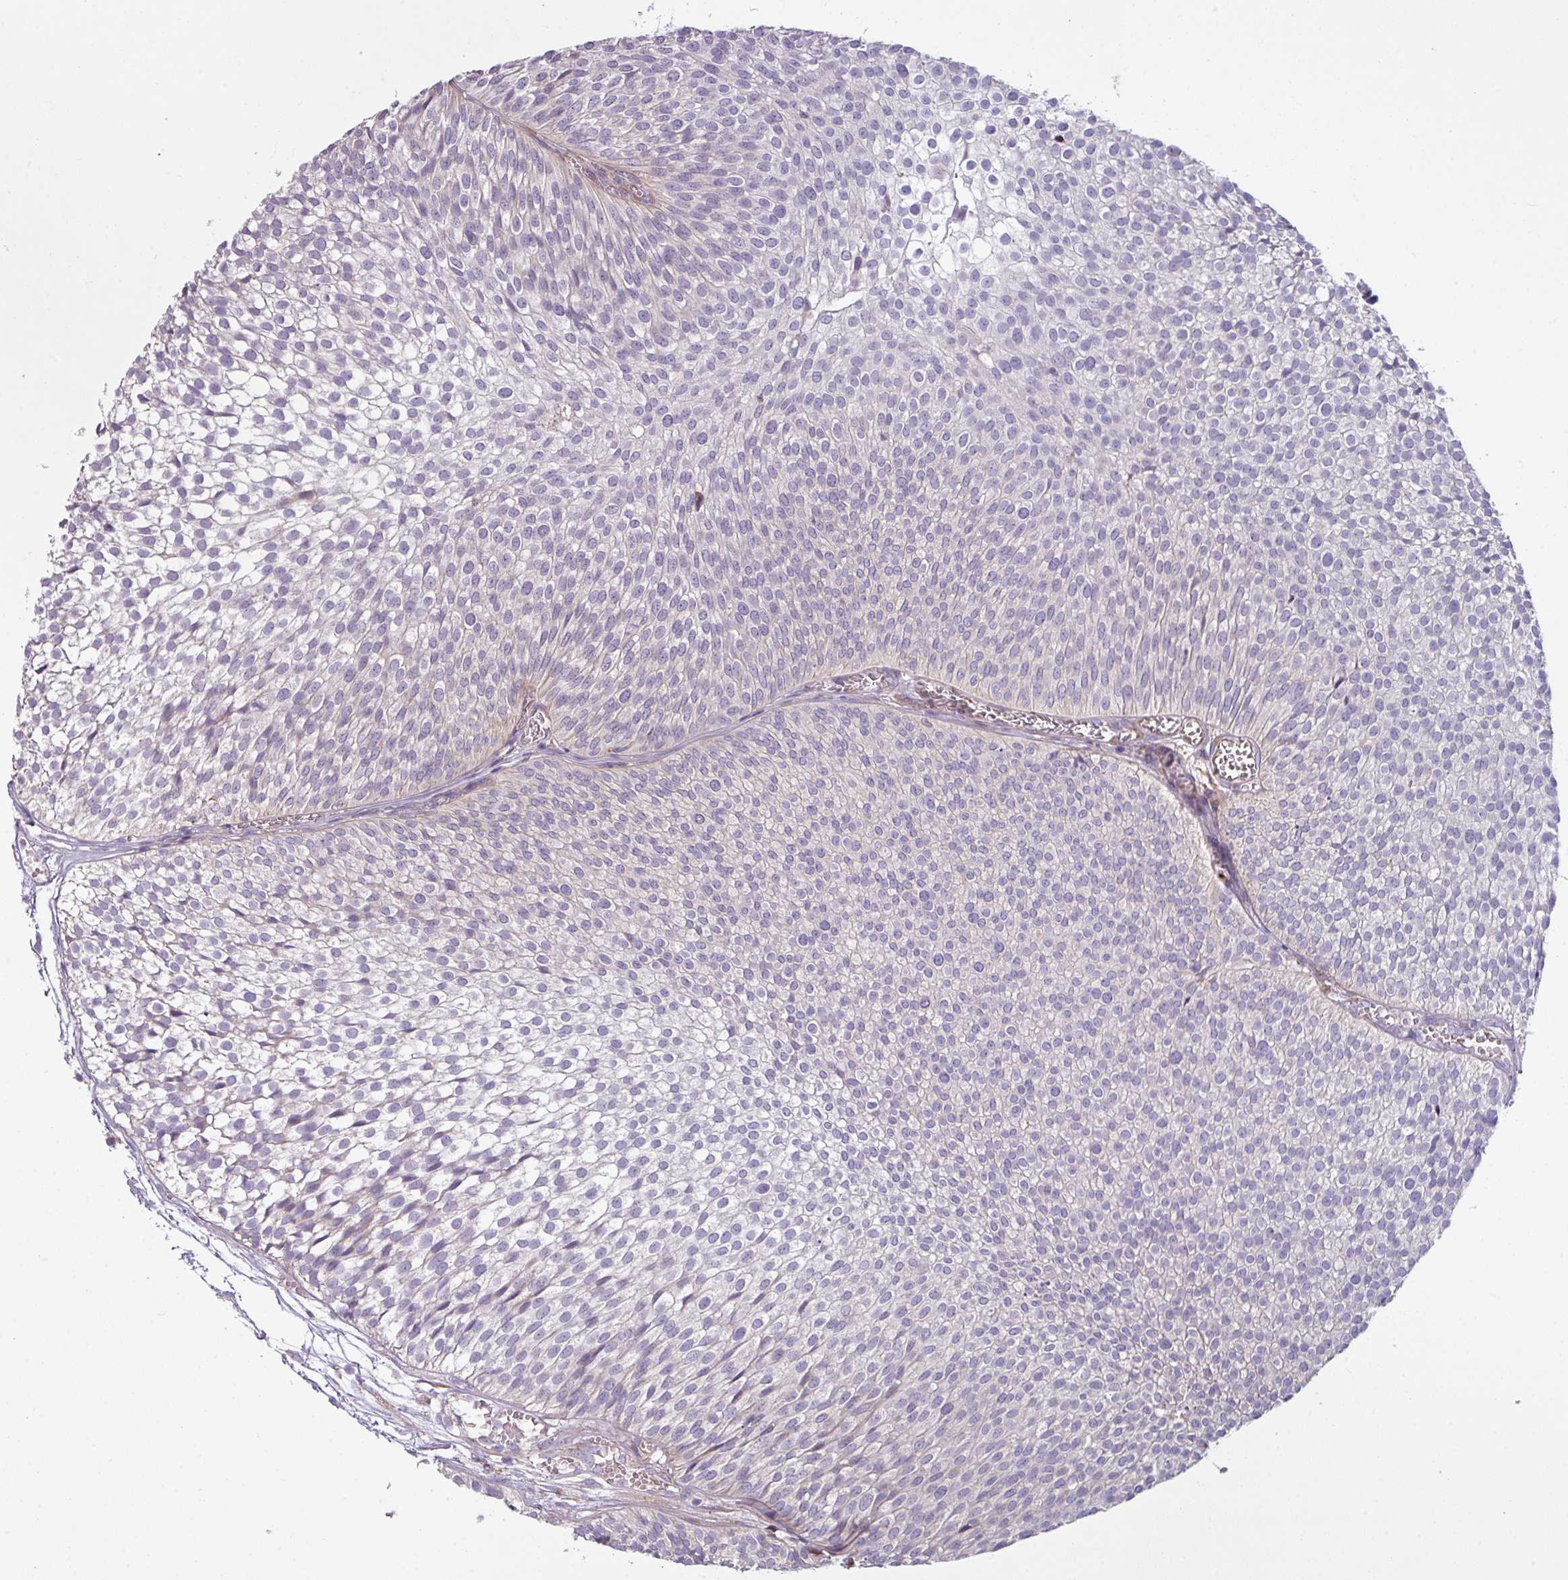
{"staining": {"intensity": "negative", "quantity": "none", "location": "none"}, "tissue": "urothelial cancer", "cell_type": "Tumor cells", "image_type": "cancer", "snomed": [{"axis": "morphology", "description": "Urothelial carcinoma, Low grade"}, {"axis": "topography", "description": "Urinary bladder"}], "caption": "Protein analysis of low-grade urothelial carcinoma exhibits no significant staining in tumor cells.", "gene": "SQOR", "patient": {"sex": "male", "age": 91}}